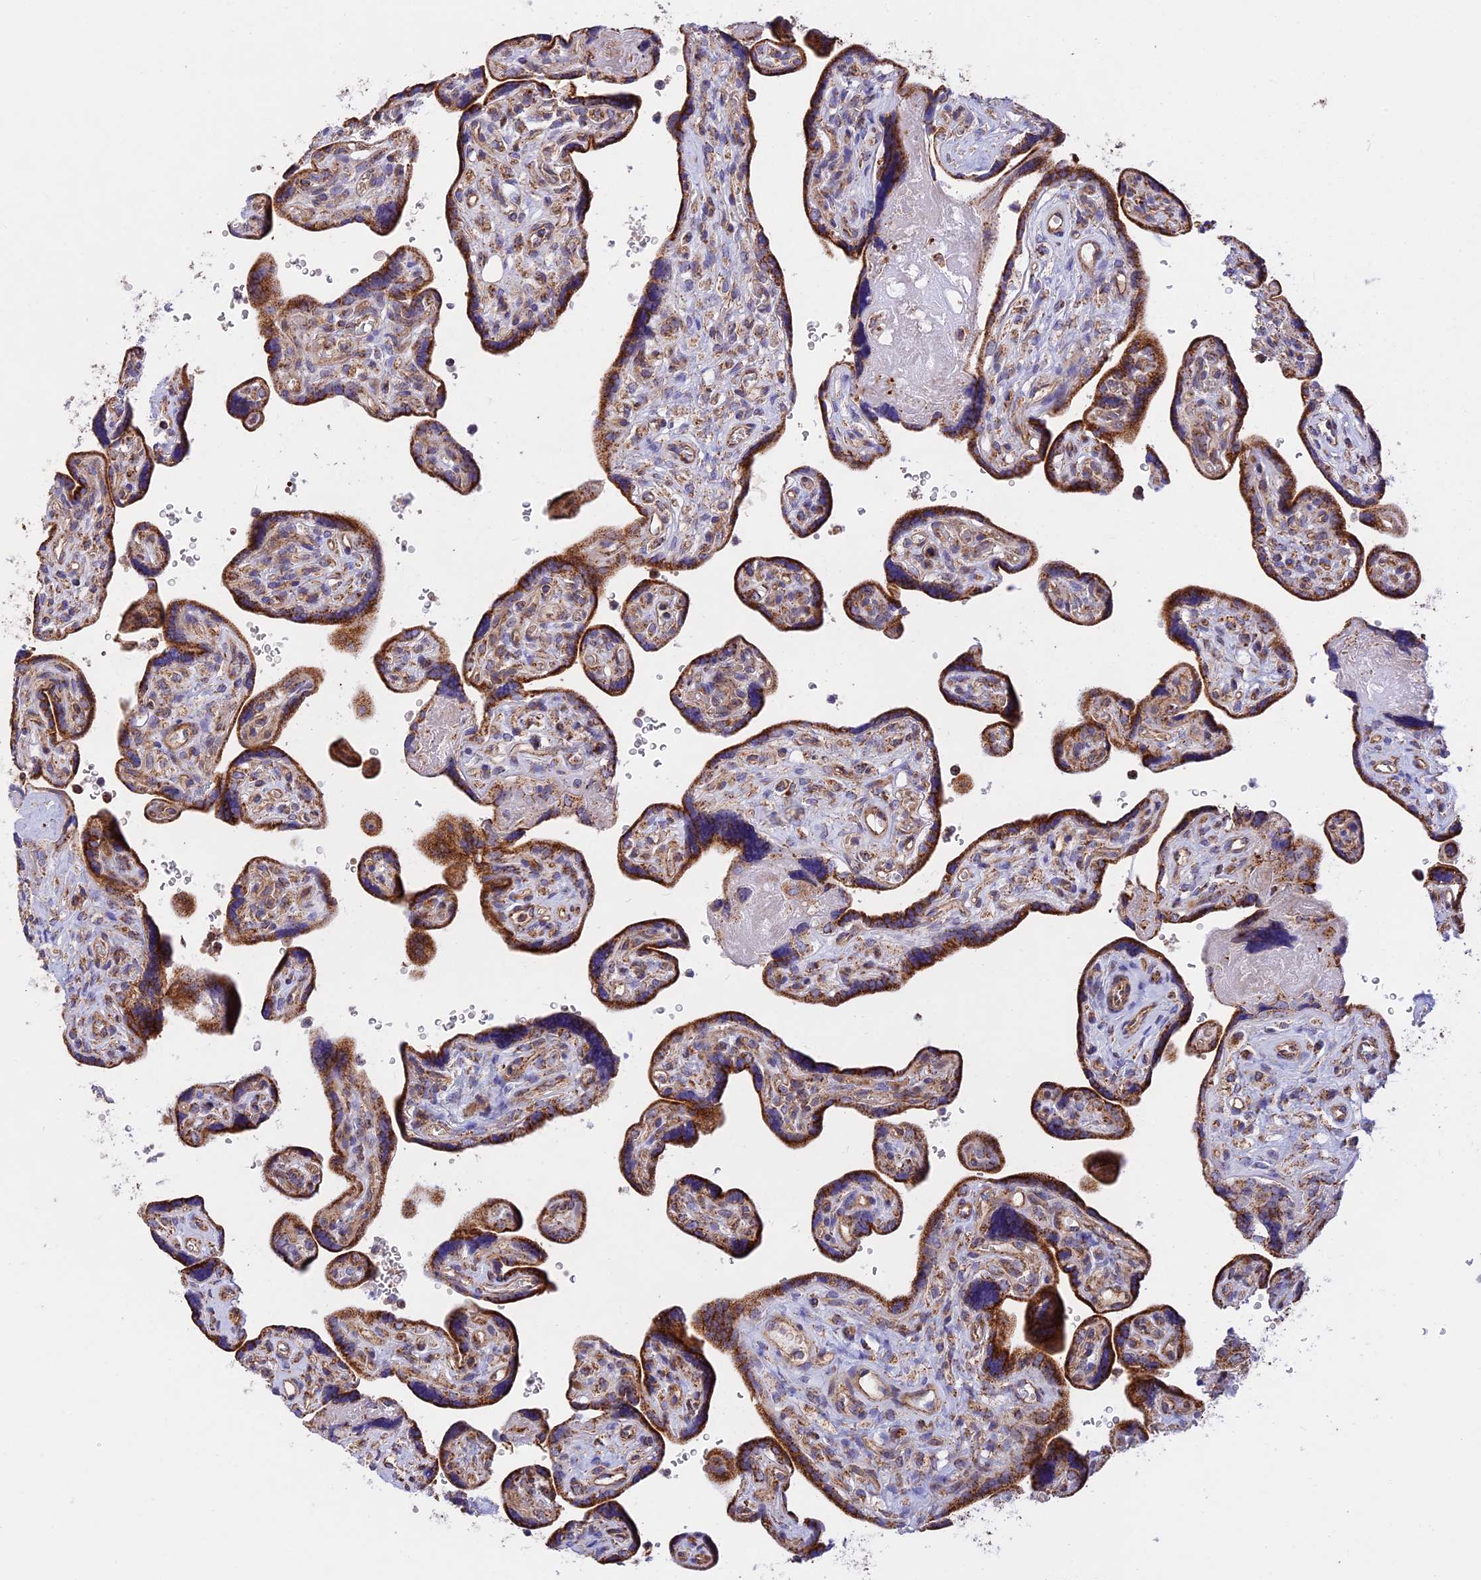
{"staining": {"intensity": "strong", "quantity": ">75%", "location": "cytoplasmic/membranous"}, "tissue": "placenta", "cell_type": "Trophoblastic cells", "image_type": "normal", "snomed": [{"axis": "morphology", "description": "Normal tissue, NOS"}, {"axis": "topography", "description": "Placenta"}], "caption": "A high amount of strong cytoplasmic/membranous staining is seen in about >75% of trophoblastic cells in unremarkable placenta.", "gene": "UQCRB", "patient": {"sex": "female", "age": 39}}